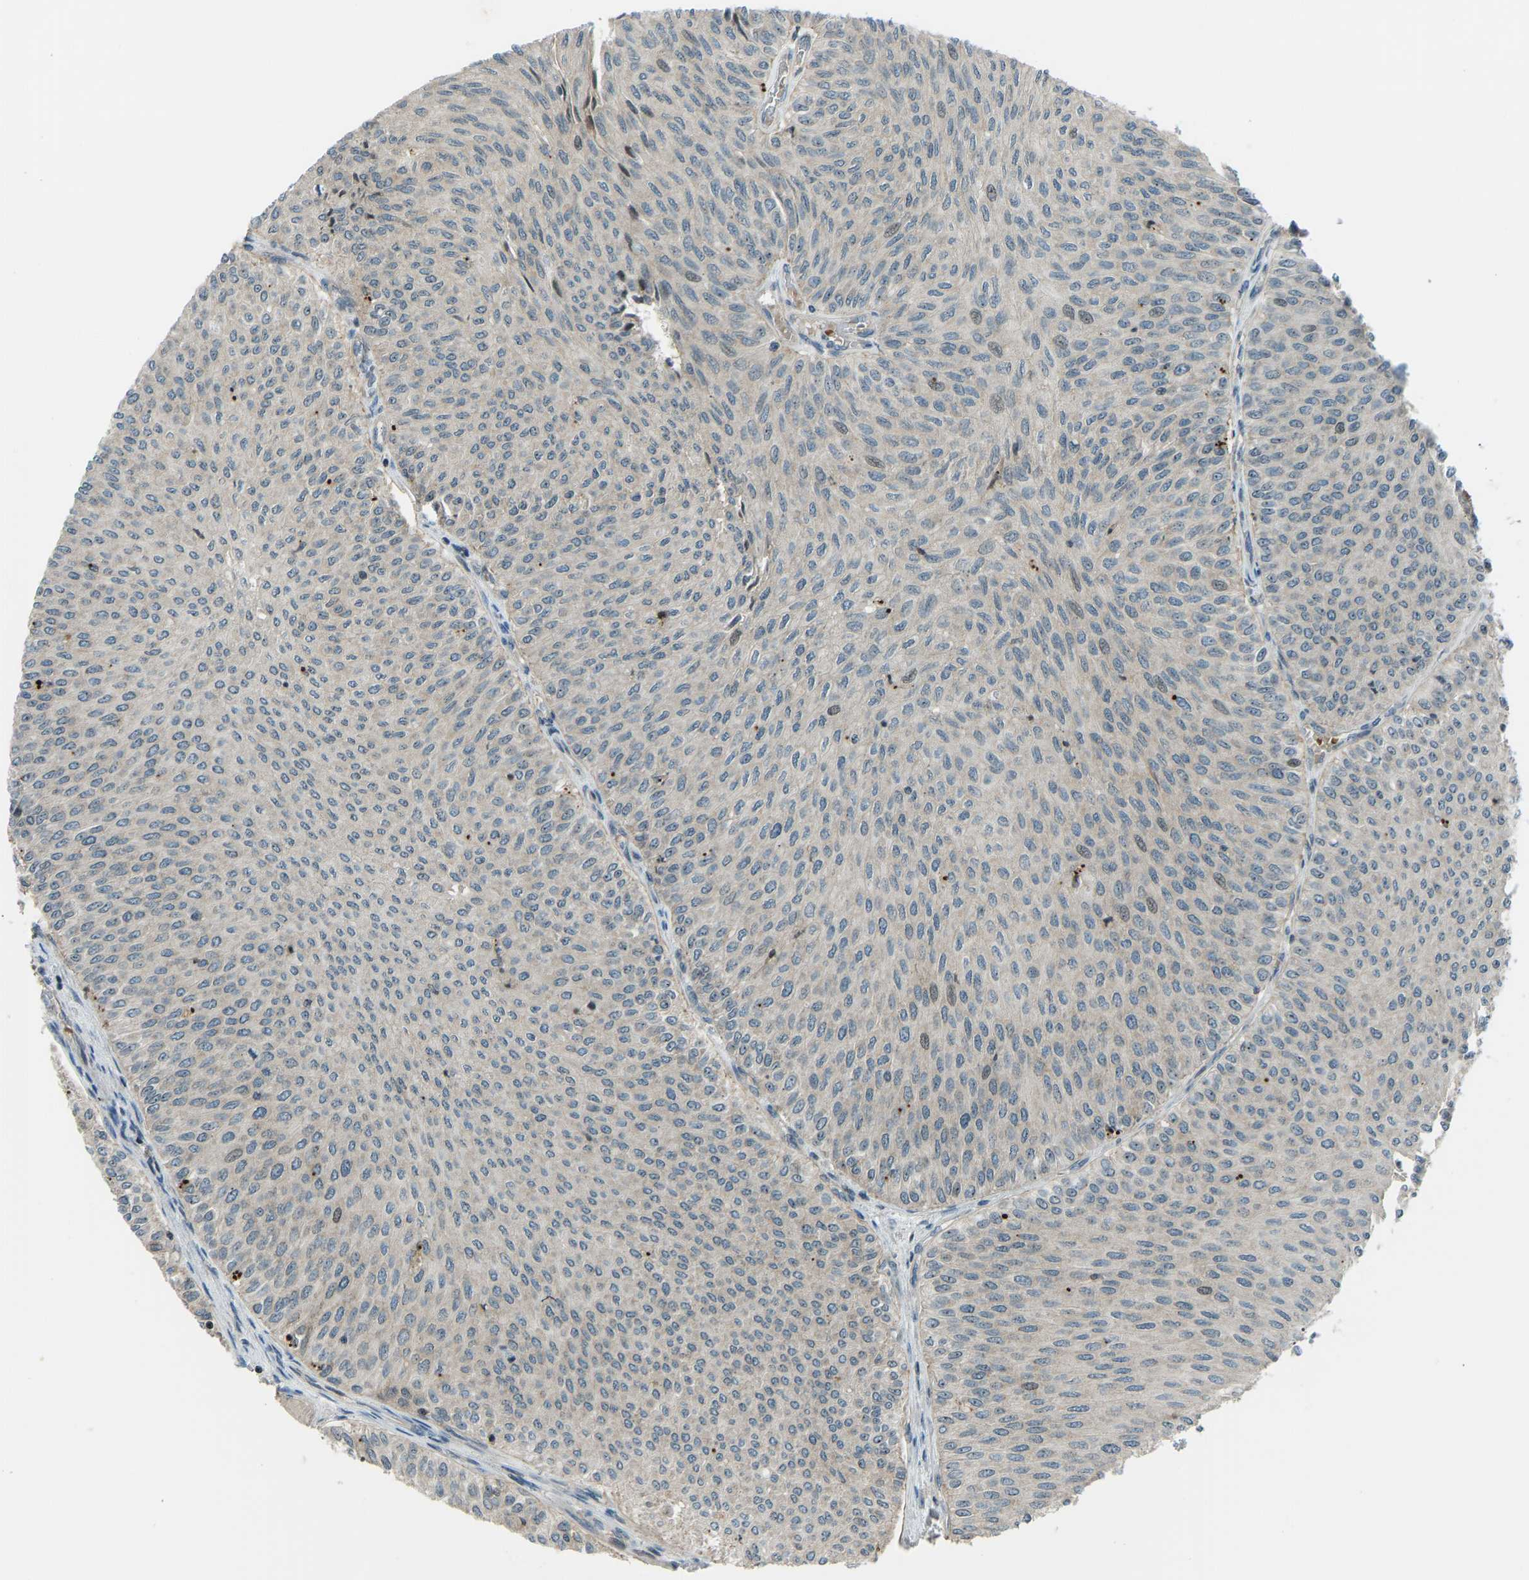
{"staining": {"intensity": "negative", "quantity": "none", "location": "none"}, "tissue": "urothelial cancer", "cell_type": "Tumor cells", "image_type": "cancer", "snomed": [{"axis": "morphology", "description": "Urothelial carcinoma, Low grade"}, {"axis": "topography", "description": "Urinary bladder"}], "caption": "IHC image of human low-grade urothelial carcinoma stained for a protein (brown), which exhibits no expression in tumor cells.", "gene": "SVOPL", "patient": {"sex": "male", "age": 78}}